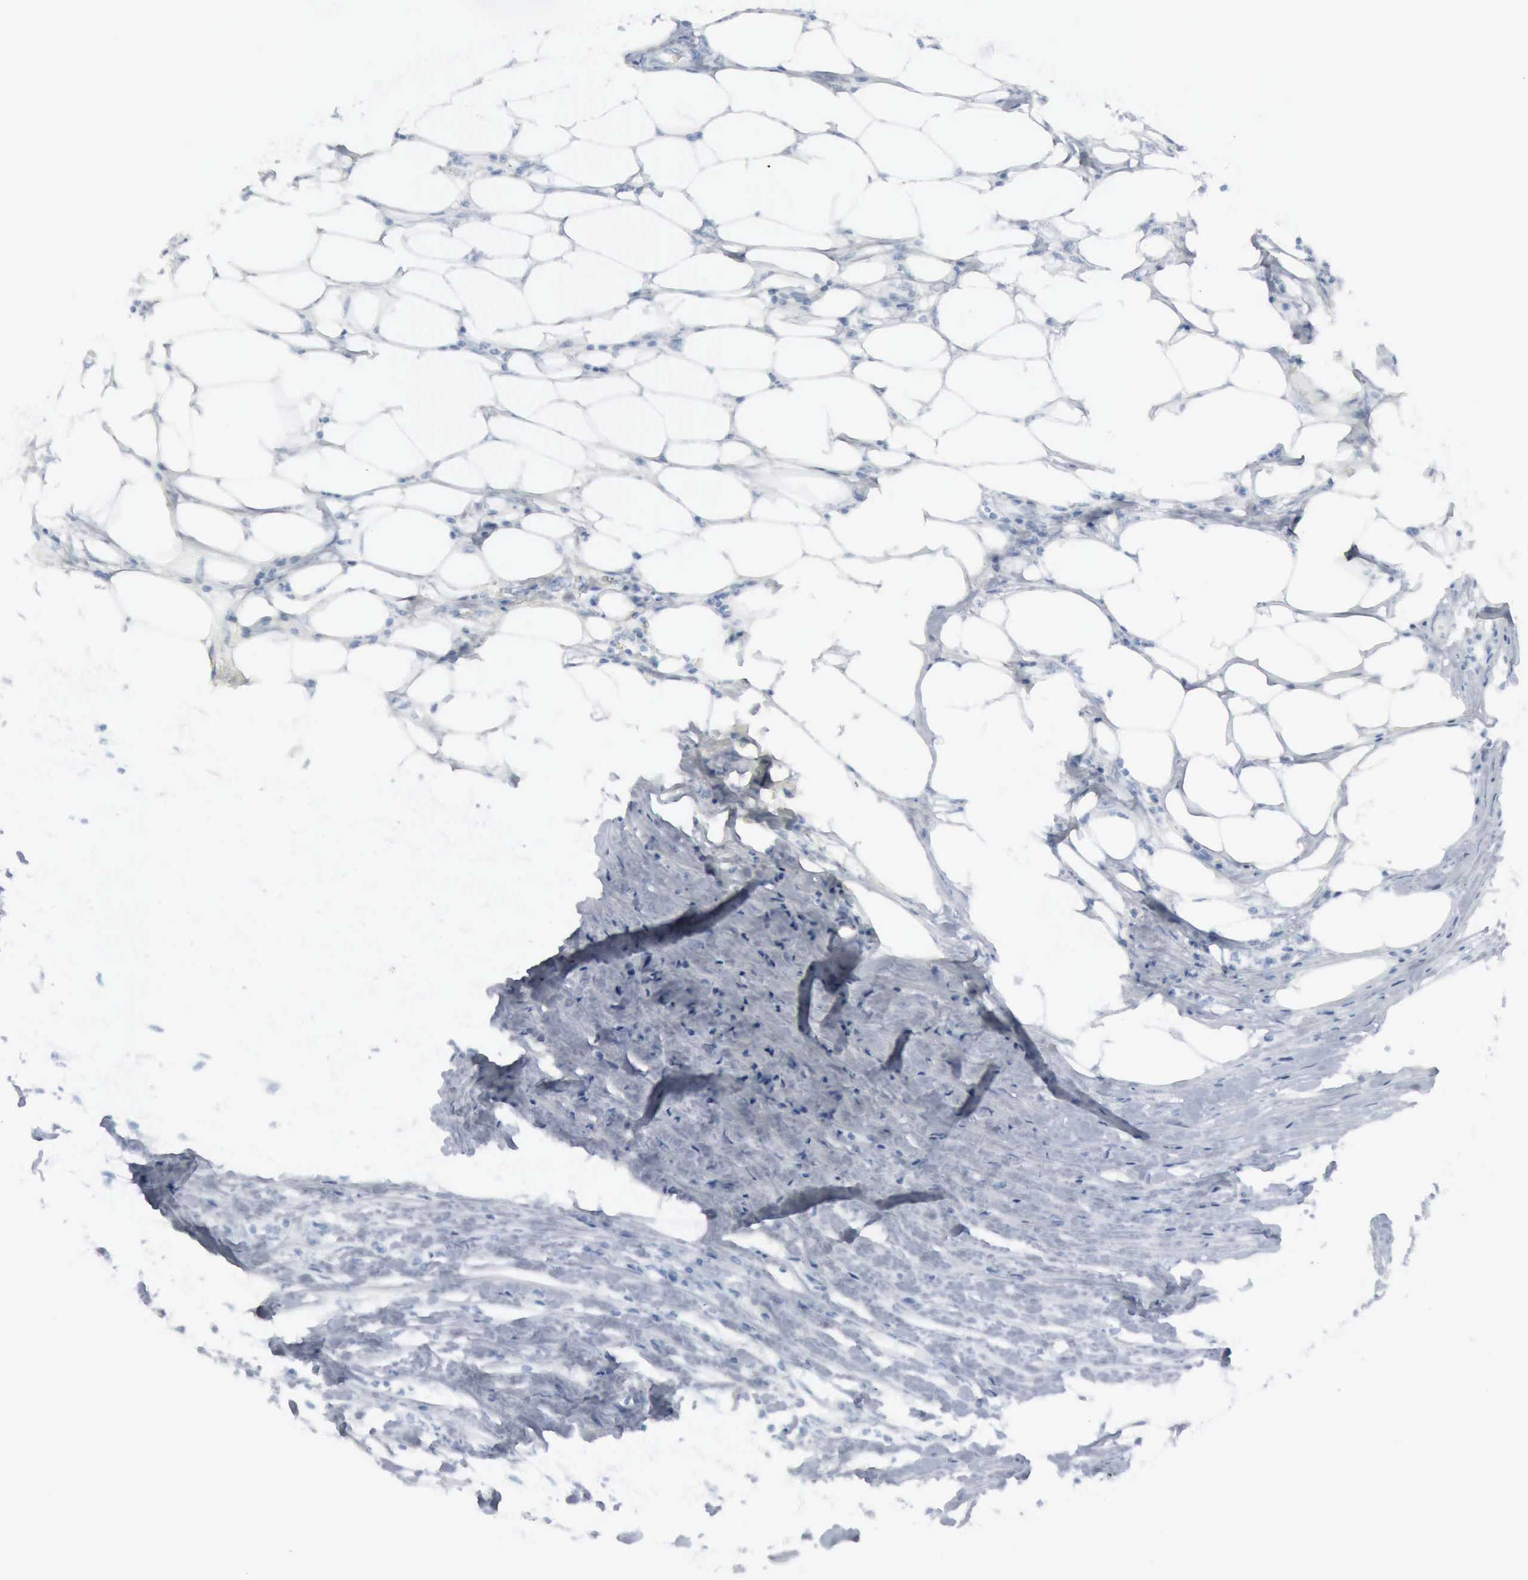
{"staining": {"intensity": "negative", "quantity": "none", "location": "none"}, "tissue": "colorectal cancer", "cell_type": "Tumor cells", "image_type": "cancer", "snomed": [{"axis": "morphology", "description": "Adenocarcinoma, NOS"}, {"axis": "topography", "description": "Colon"}], "caption": "Immunohistochemical staining of colorectal cancer displays no significant positivity in tumor cells.", "gene": "DMD", "patient": {"sex": "male", "age": 71}}